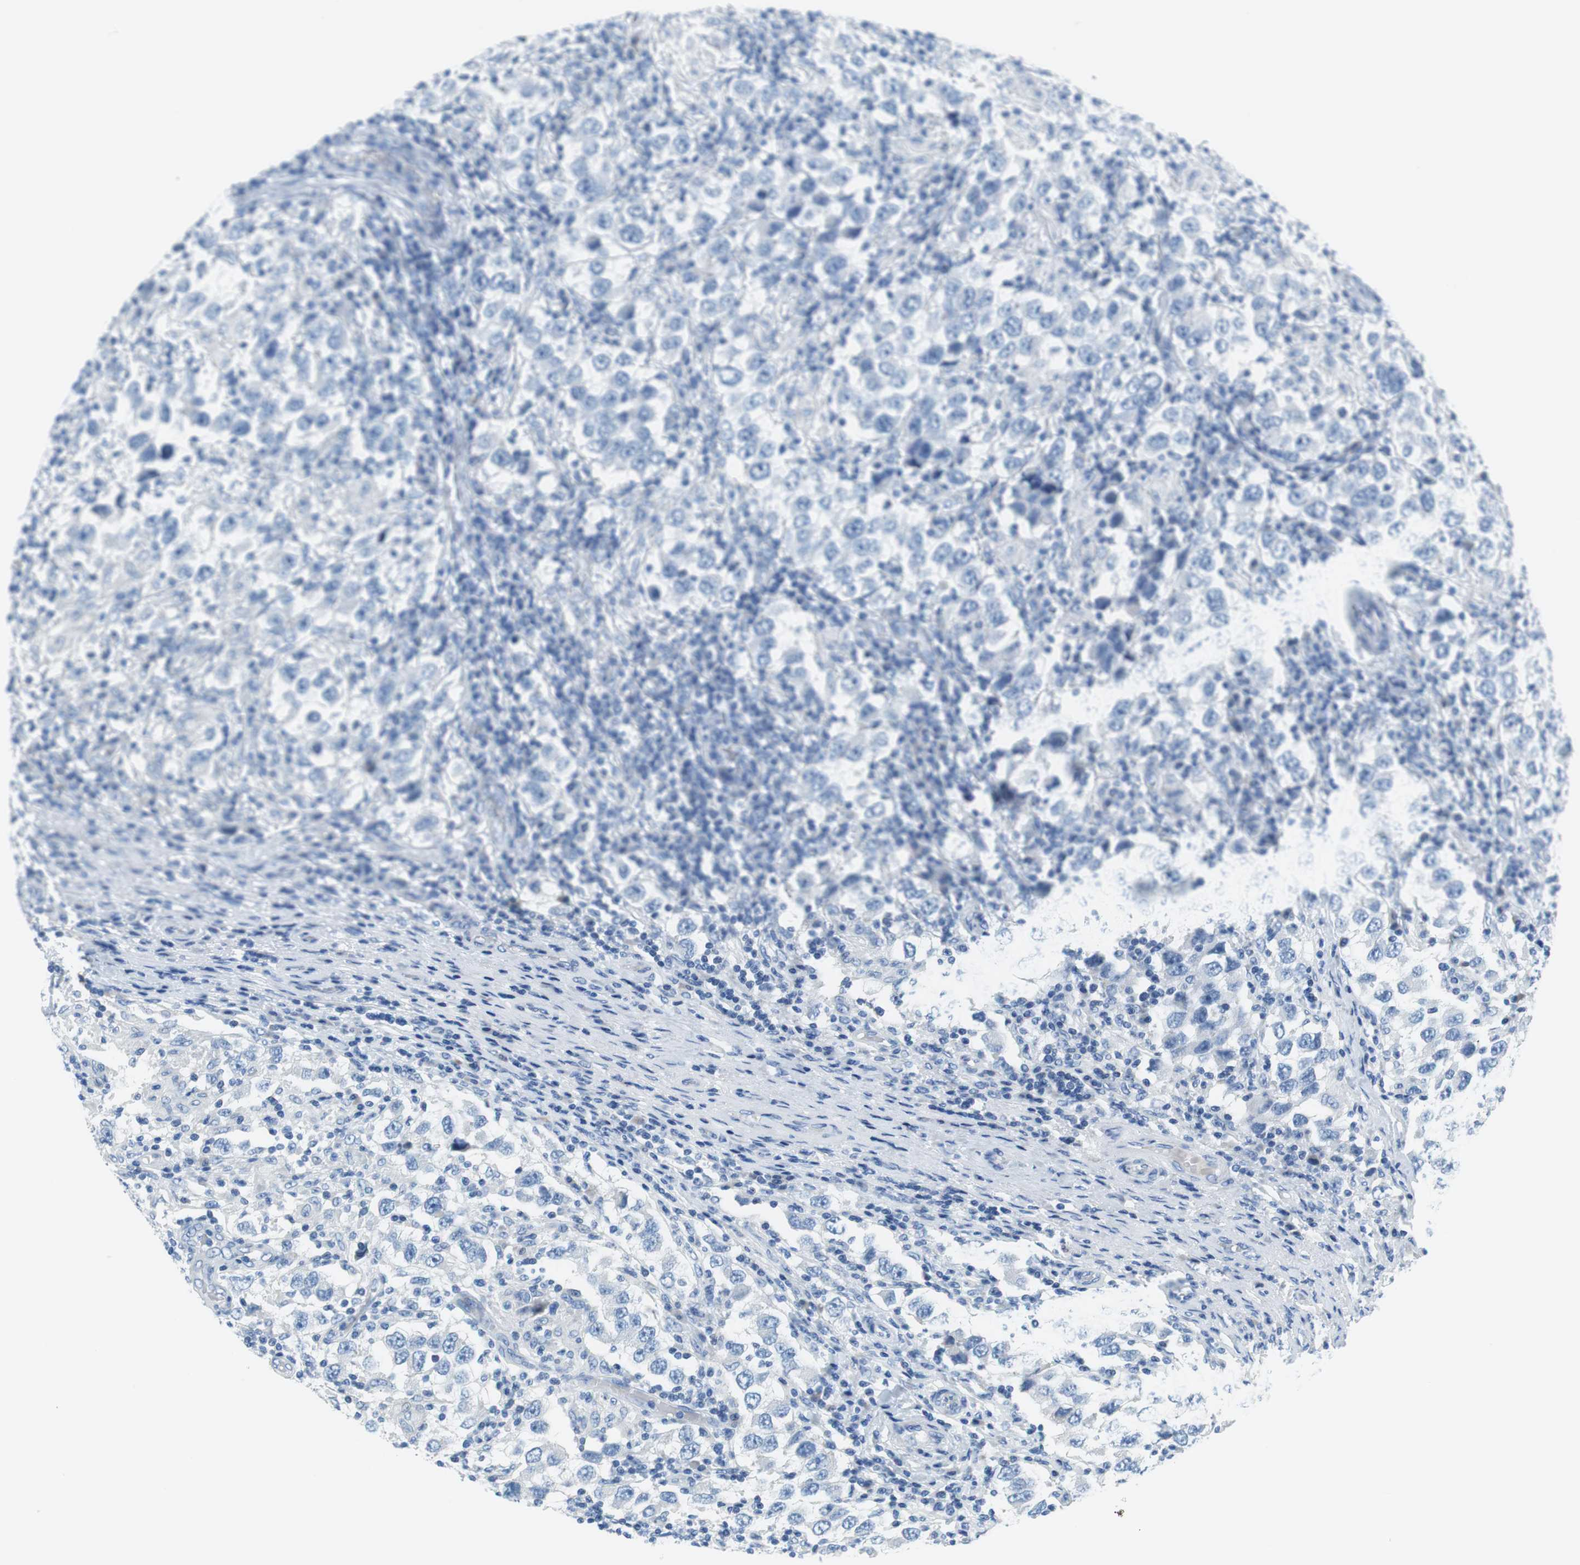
{"staining": {"intensity": "negative", "quantity": "none", "location": "none"}, "tissue": "testis cancer", "cell_type": "Tumor cells", "image_type": "cancer", "snomed": [{"axis": "morphology", "description": "Carcinoma, Embryonal, NOS"}, {"axis": "topography", "description": "Testis"}], "caption": "A high-resolution image shows immunohistochemistry (IHC) staining of testis cancer (embryonal carcinoma), which exhibits no significant expression in tumor cells.", "gene": "MYH1", "patient": {"sex": "male", "age": 21}}